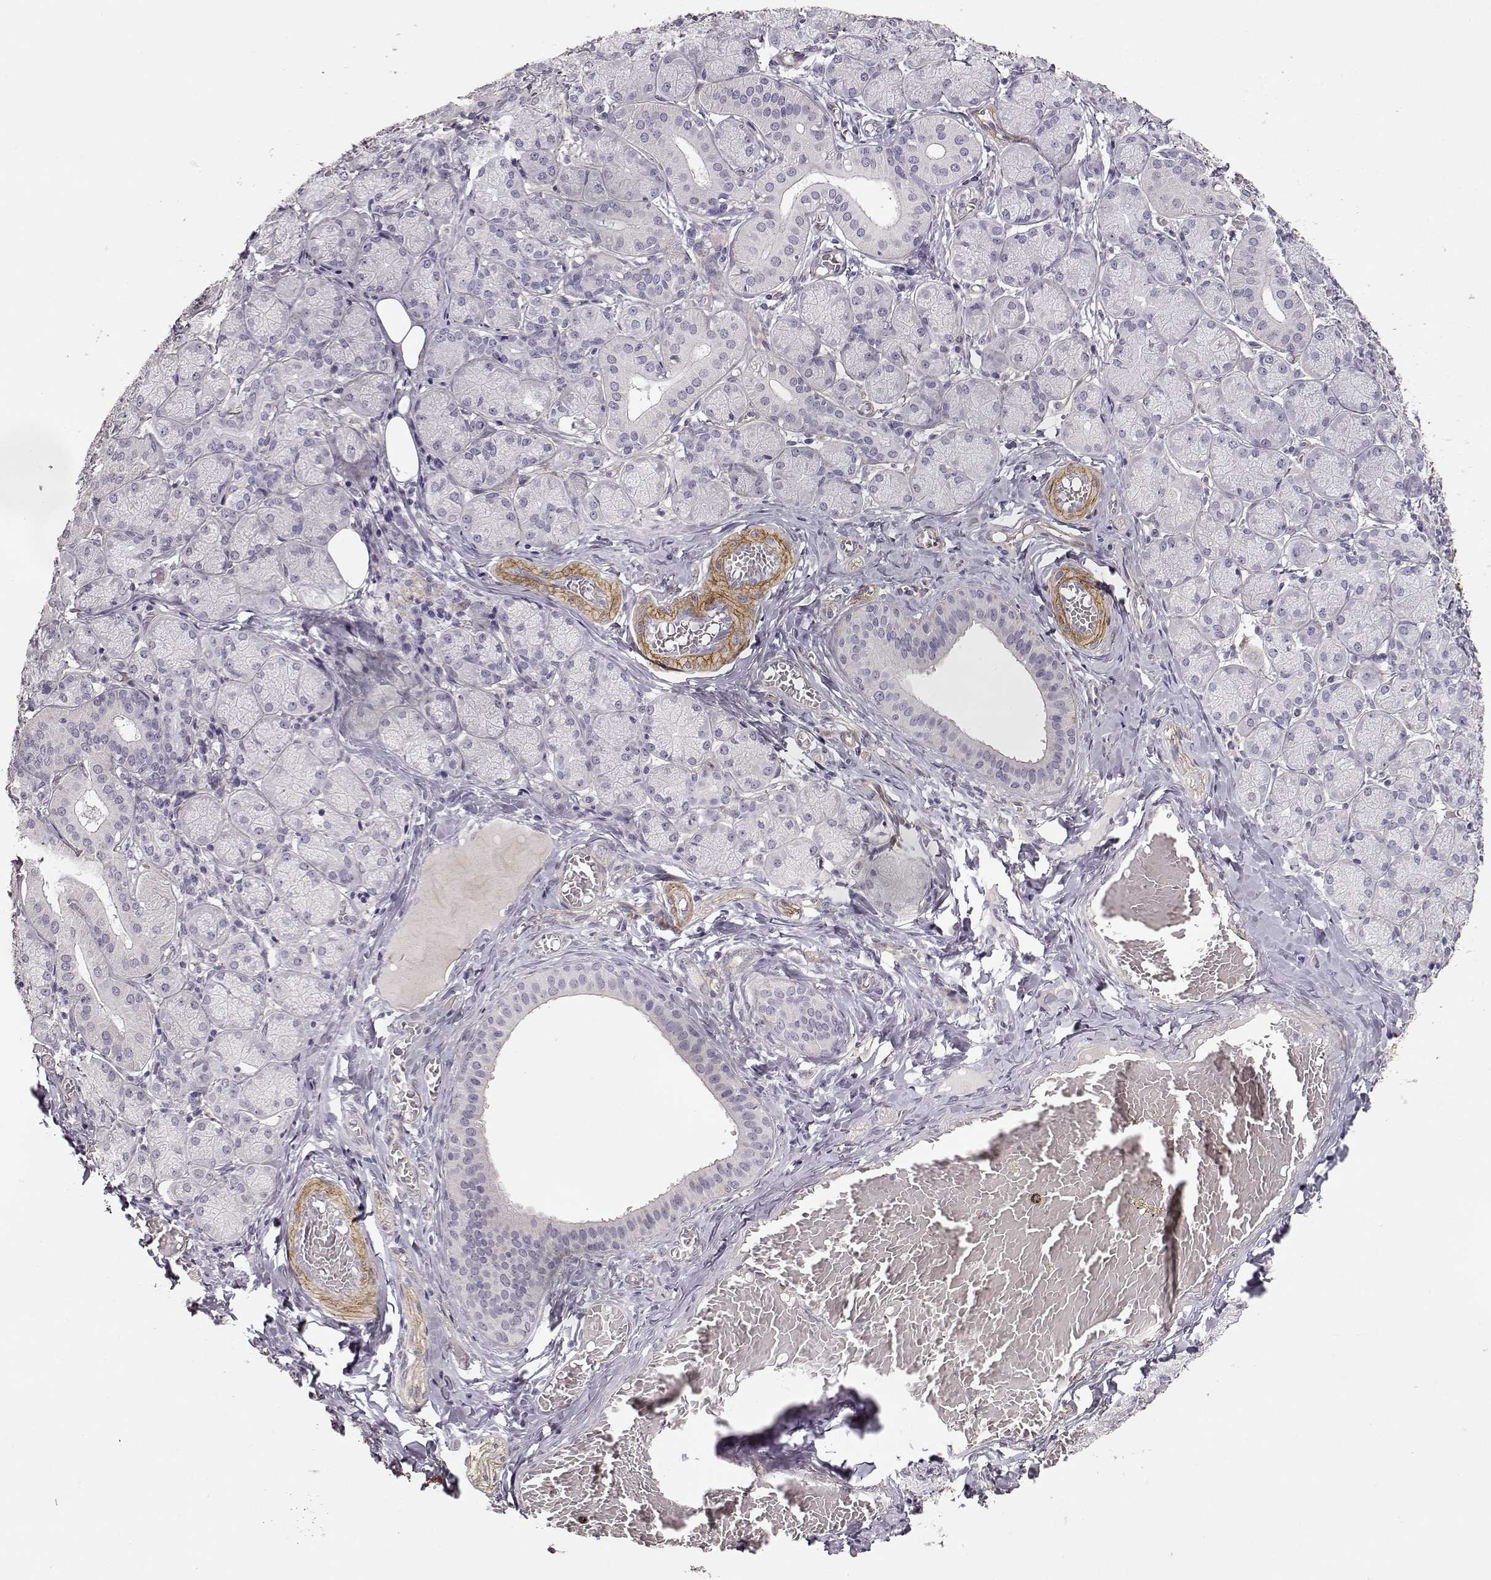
{"staining": {"intensity": "negative", "quantity": "none", "location": "none"}, "tissue": "salivary gland", "cell_type": "Glandular cells", "image_type": "normal", "snomed": [{"axis": "morphology", "description": "Normal tissue, NOS"}, {"axis": "topography", "description": "Salivary gland"}, {"axis": "topography", "description": "Peripheral nerve tissue"}], "caption": "High power microscopy photomicrograph of an immunohistochemistry (IHC) histopathology image of normal salivary gland, revealing no significant staining in glandular cells. (Stains: DAB immunohistochemistry (IHC) with hematoxylin counter stain, Microscopy: brightfield microscopy at high magnification).", "gene": "LAMC1", "patient": {"sex": "female", "age": 24}}